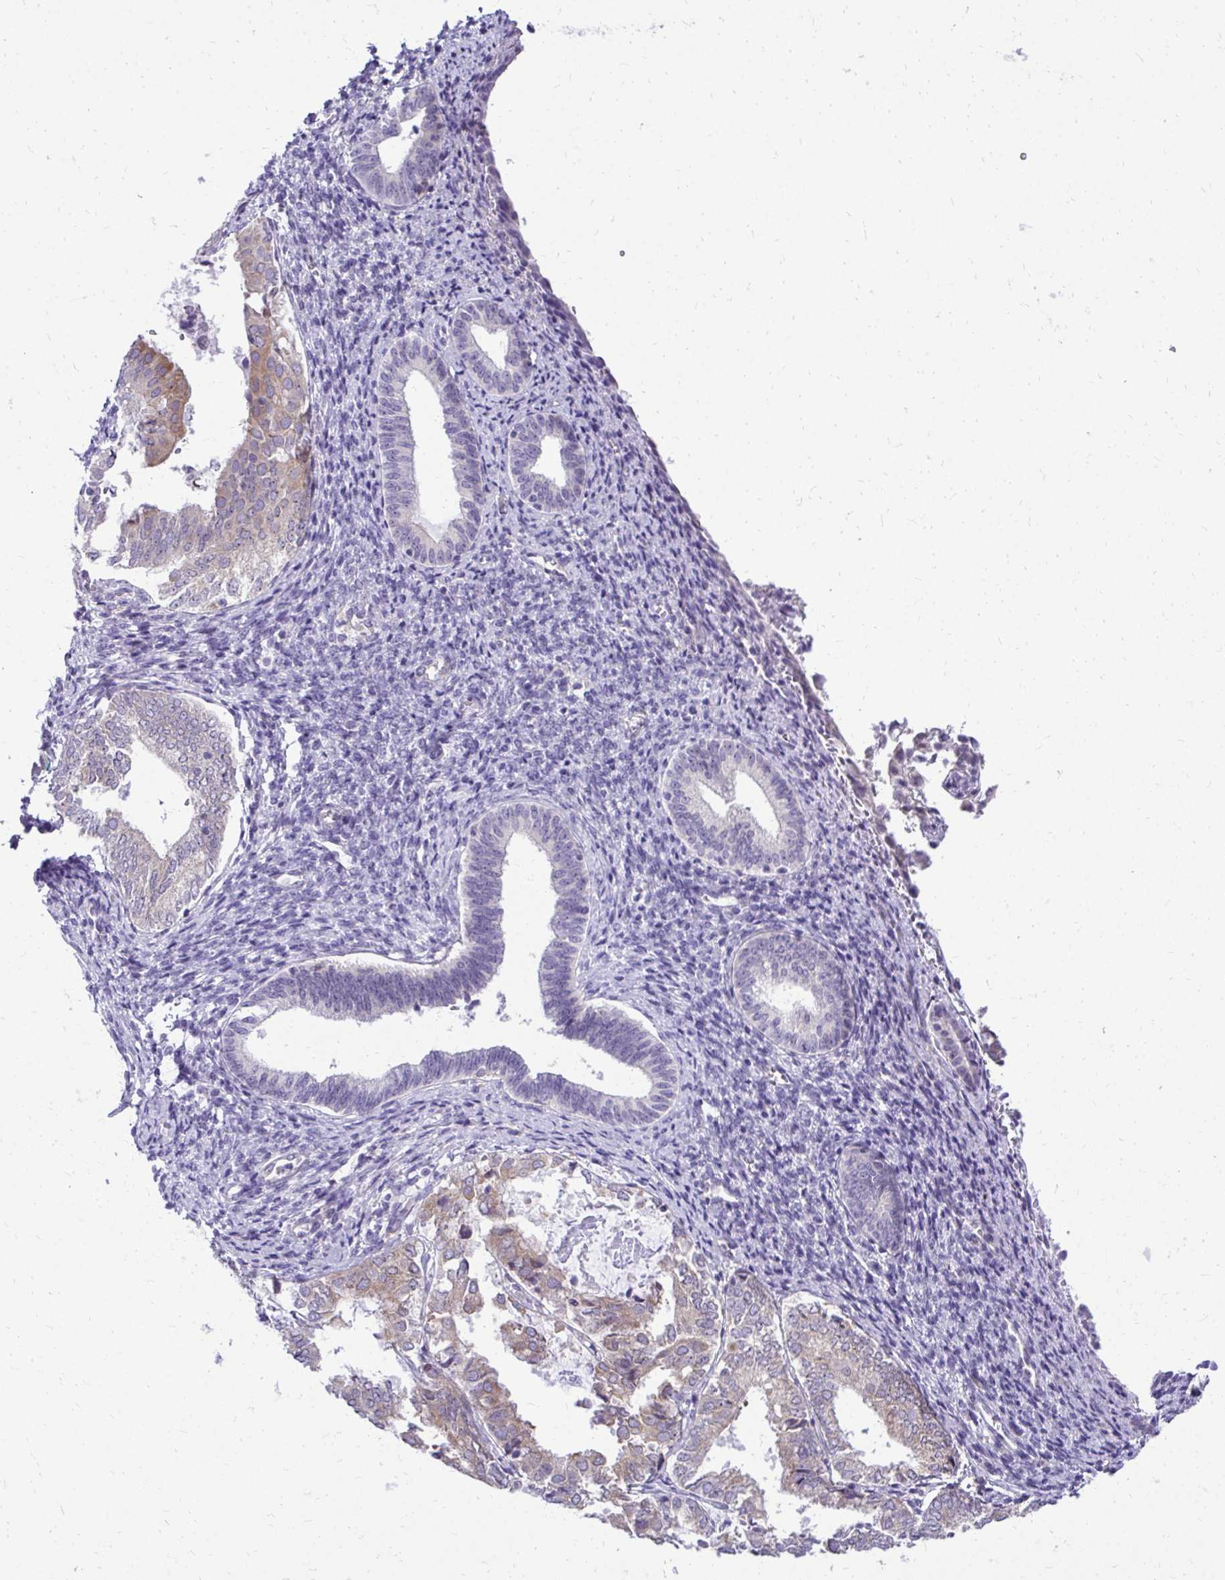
{"staining": {"intensity": "negative", "quantity": "none", "location": "none"}, "tissue": "endometrium", "cell_type": "Cells in endometrial stroma", "image_type": "normal", "snomed": [{"axis": "morphology", "description": "Normal tissue, NOS"}, {"axis": "topography", "description": "Endometrium"}], "caption": "This is an IHC photomicrograph of normal human endometrium. There is no expression in cells in endometrial stroma.", "gene": "NIFK", "patient": {"sex": "female", "age": 50}}